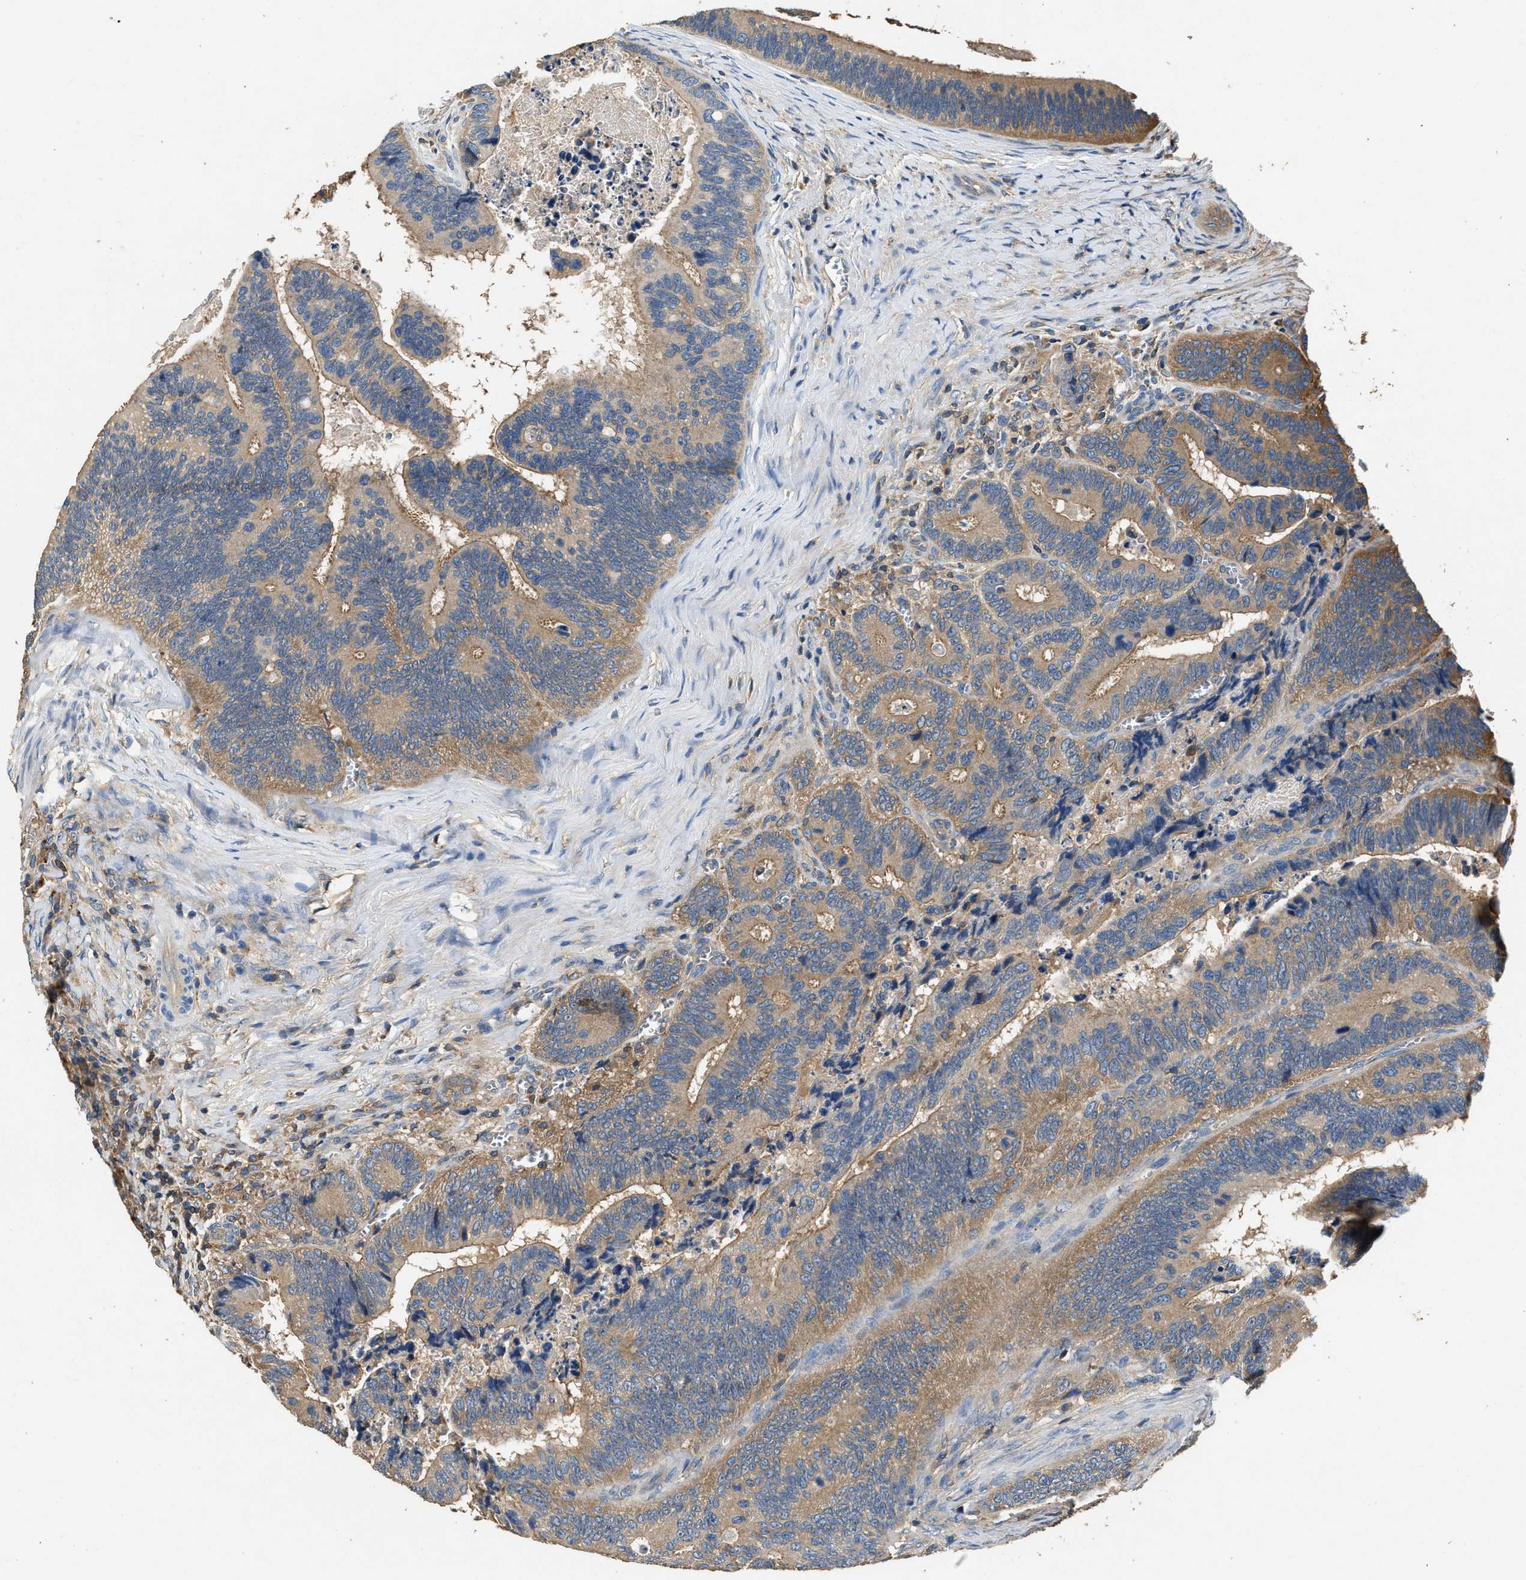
{"staining": {"intensity": "moderate", "quantity": ">75%", "location": "cytoplasmic/membranous"}, "tissue": "colorectal cancer", "cell_type": "Tumor cells", "image_type": "cancer", "snomed": [{"axis": "morphology", "description": "Inflammation, NOS"}, {"axis": "morphology", "description": "Adenocarcinoma, NOS"}, {"axis": "topography", "description": "Colon"}], "caption": "Brown immunohistochemical staining in colorectal cancer shows moderate cytoplasmic/membranous staining in approximately >75% of tumor cells.", "gene": "BLOC1S1", "patient": {"sex": "male", "age": 72}}